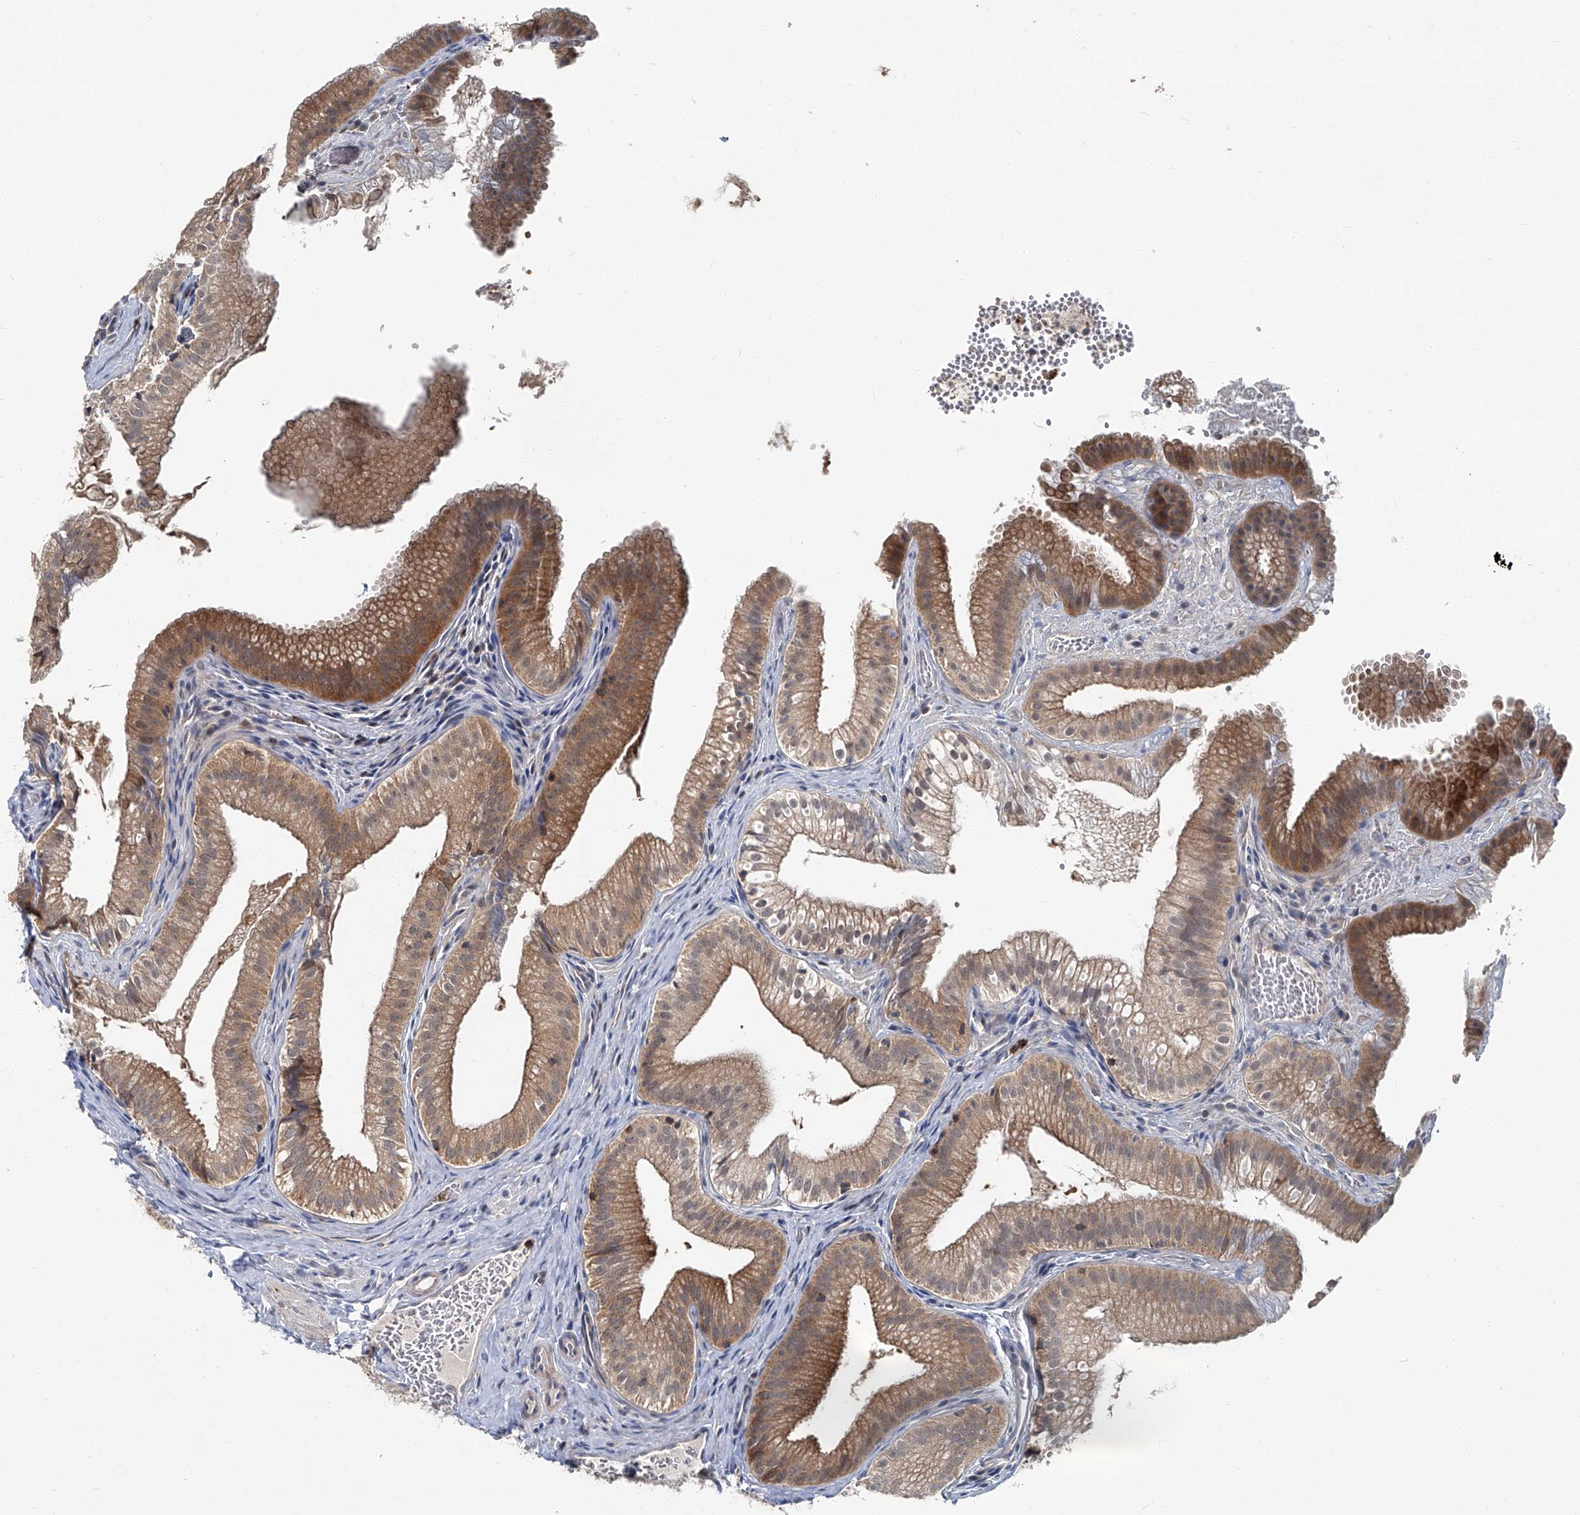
{"staining": {"intensity": "moderate", "quantity": ">75%", "location": "cytoplasmic/membranous"}, "tissue": "gallbladder", "cell_type": "Glandular cells", "image_type": "normal", "snomed": [{"axis": "morphology", "description": "Normal tissue, NOS"}, {"axis": "topography", "description": "Gallbladder"}], "caption": "An immunohistochemistry photomicrograph of normal tissue is shown. Protein staining in brown shows moderate cytoplasmic/membranous positivity in gallbladder within glandular cells.", "gene": "AKNAD1", "patient": {"sex": "female", "age": 30}}